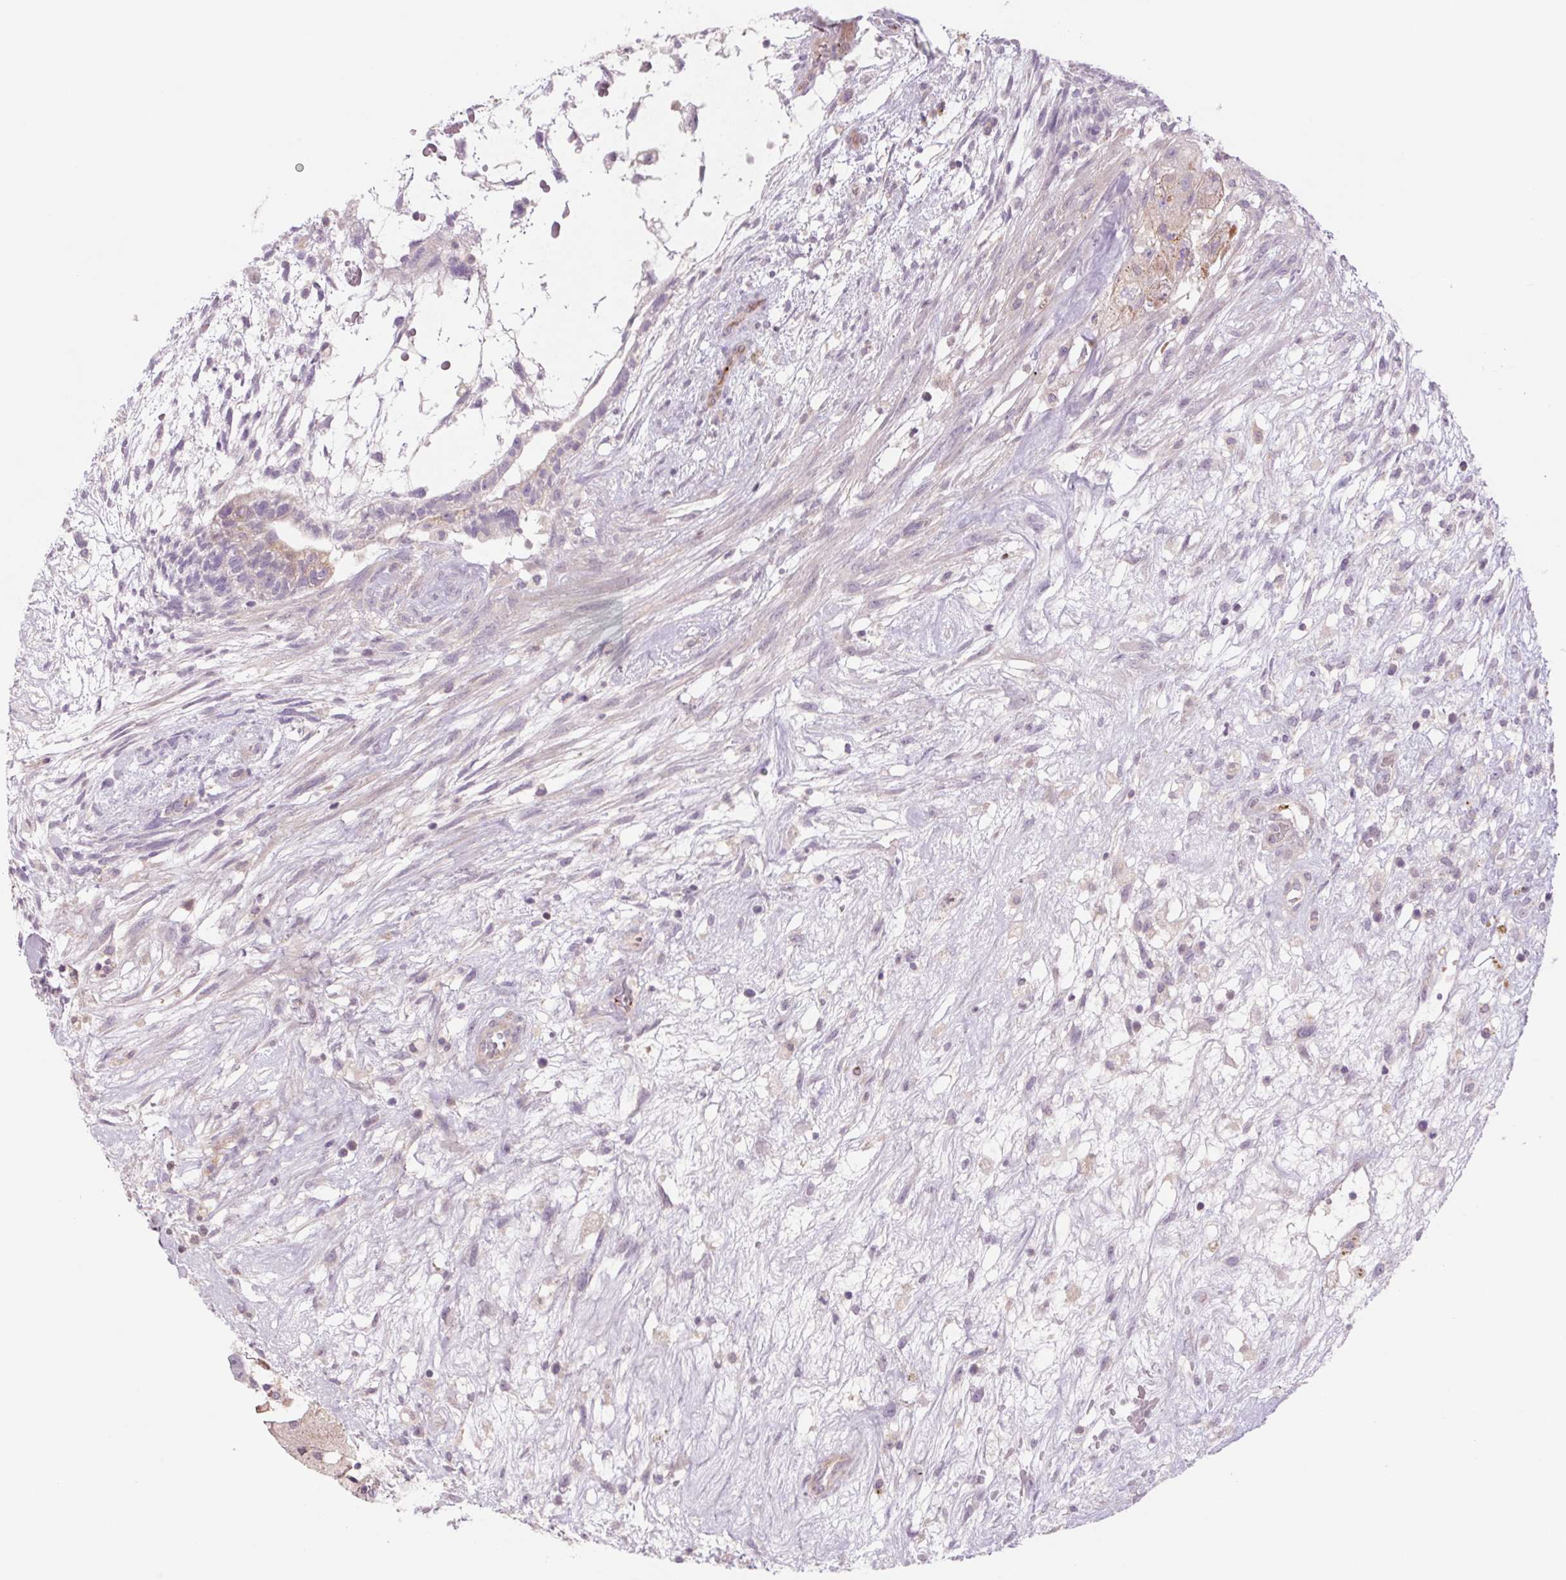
{"staining": {"intensity": "weak", "quantity": "<25%", "location": "cytoplasmic/membranous"}, "tissue": "testis cancer", "cell_type": "Tumor cells", "image_type": "cancer", "snomed": [{"axis": "morphology", "description": "Normal tissue, NOS"}, {"axis": "morphology", "description": "Carcinoma, Embryonal, NOS"}, {"axis": "topography", "description": "Testis"}], "caption": "Tumor cells show no significant expression in testis cancer.", "gene": "MS4A13", "patient": {"sex": "male", "age": 32}}